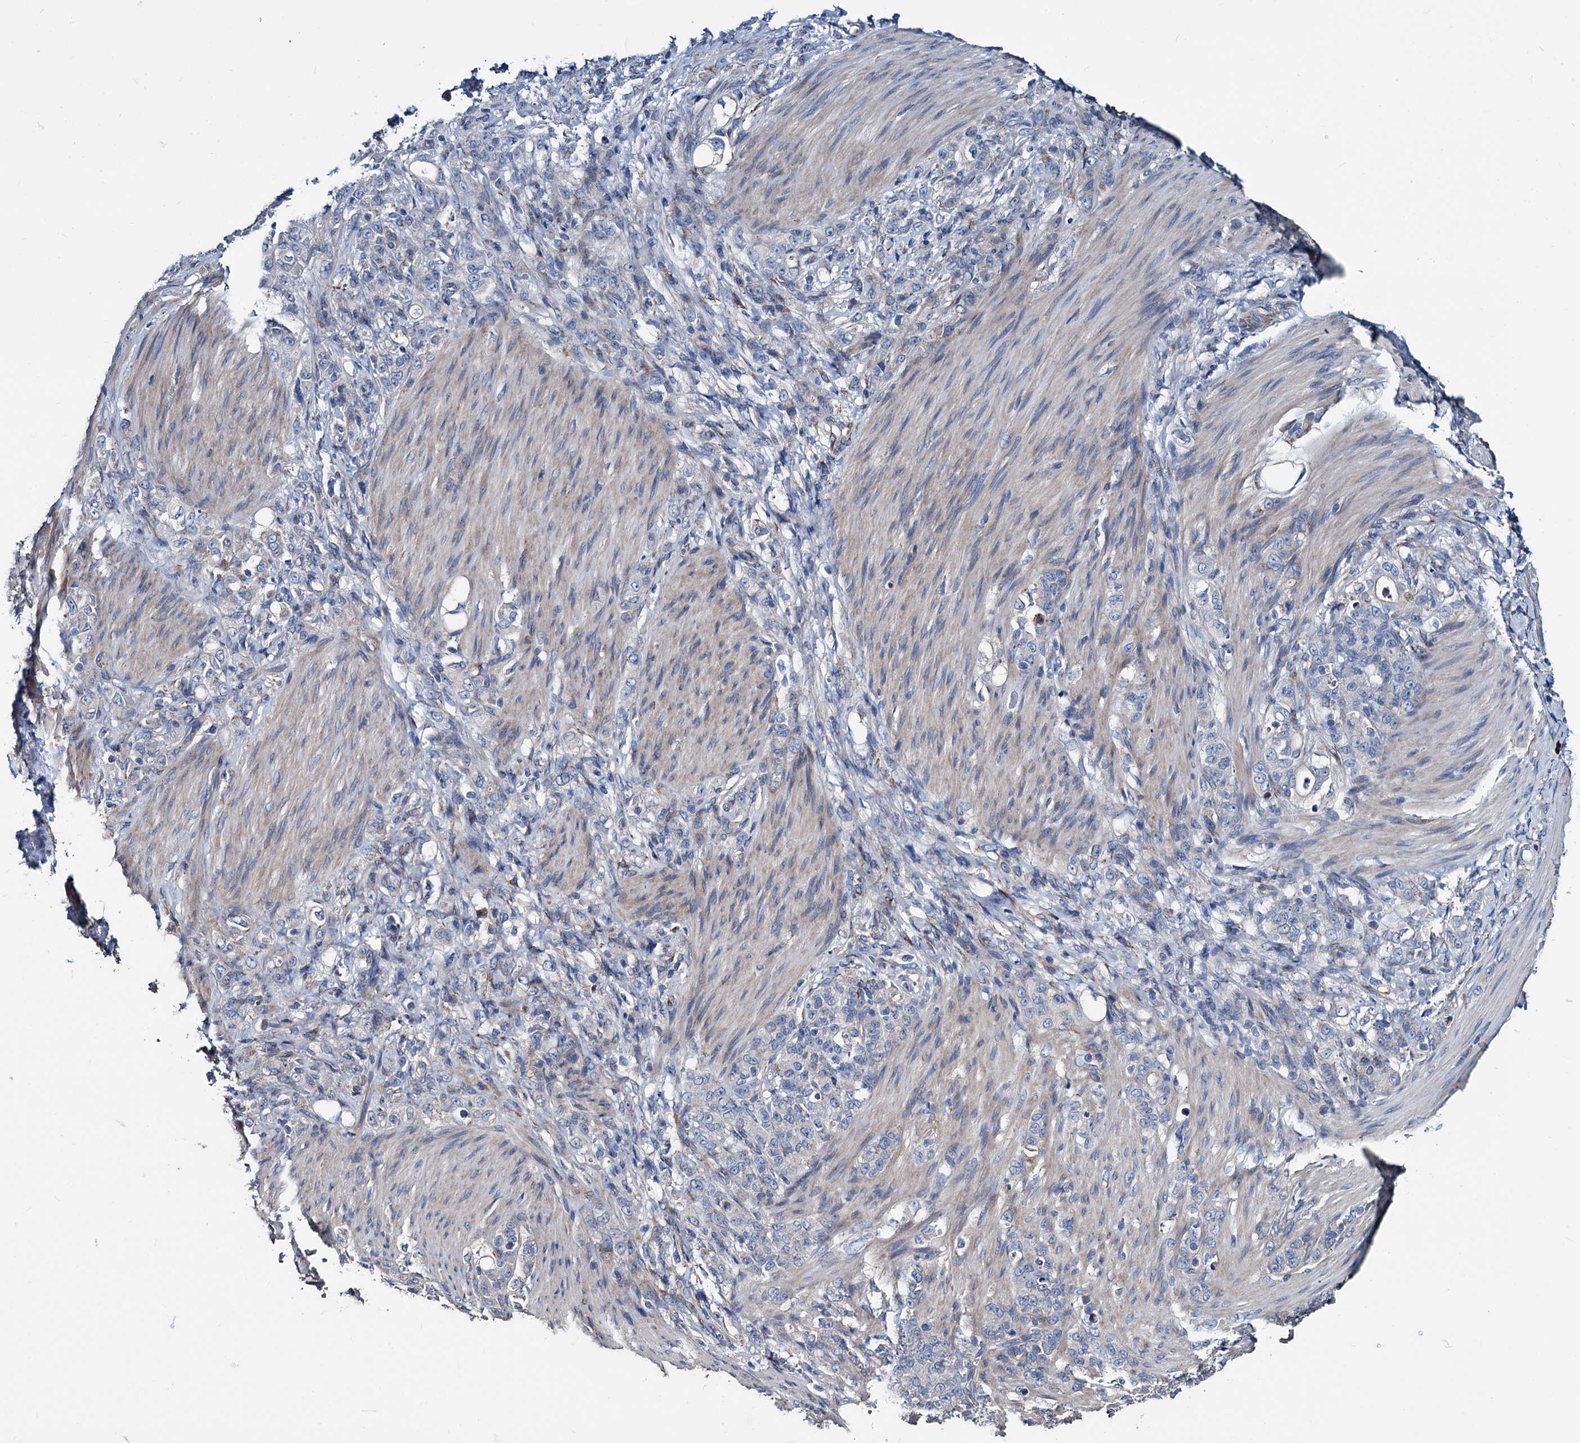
{"staining": {"intensity": "negative", "quantity": "none", "location": "none"}, "tissue": "stomach cancer", "cell_type": "Tumor cells", "image_type": "cancer", "snomed": [{"axis": "morphology", "description": "Adenocarcinoma, NOS"}, {"axis": "topography", "description": "Stomach"}], "caption": "Immunohistochemistry of adenocarcinoma (stomach) demonstrates no expression in tumor cells.", "gene": "AKAP11", "patient": {"sex": "female", "age": 79}}